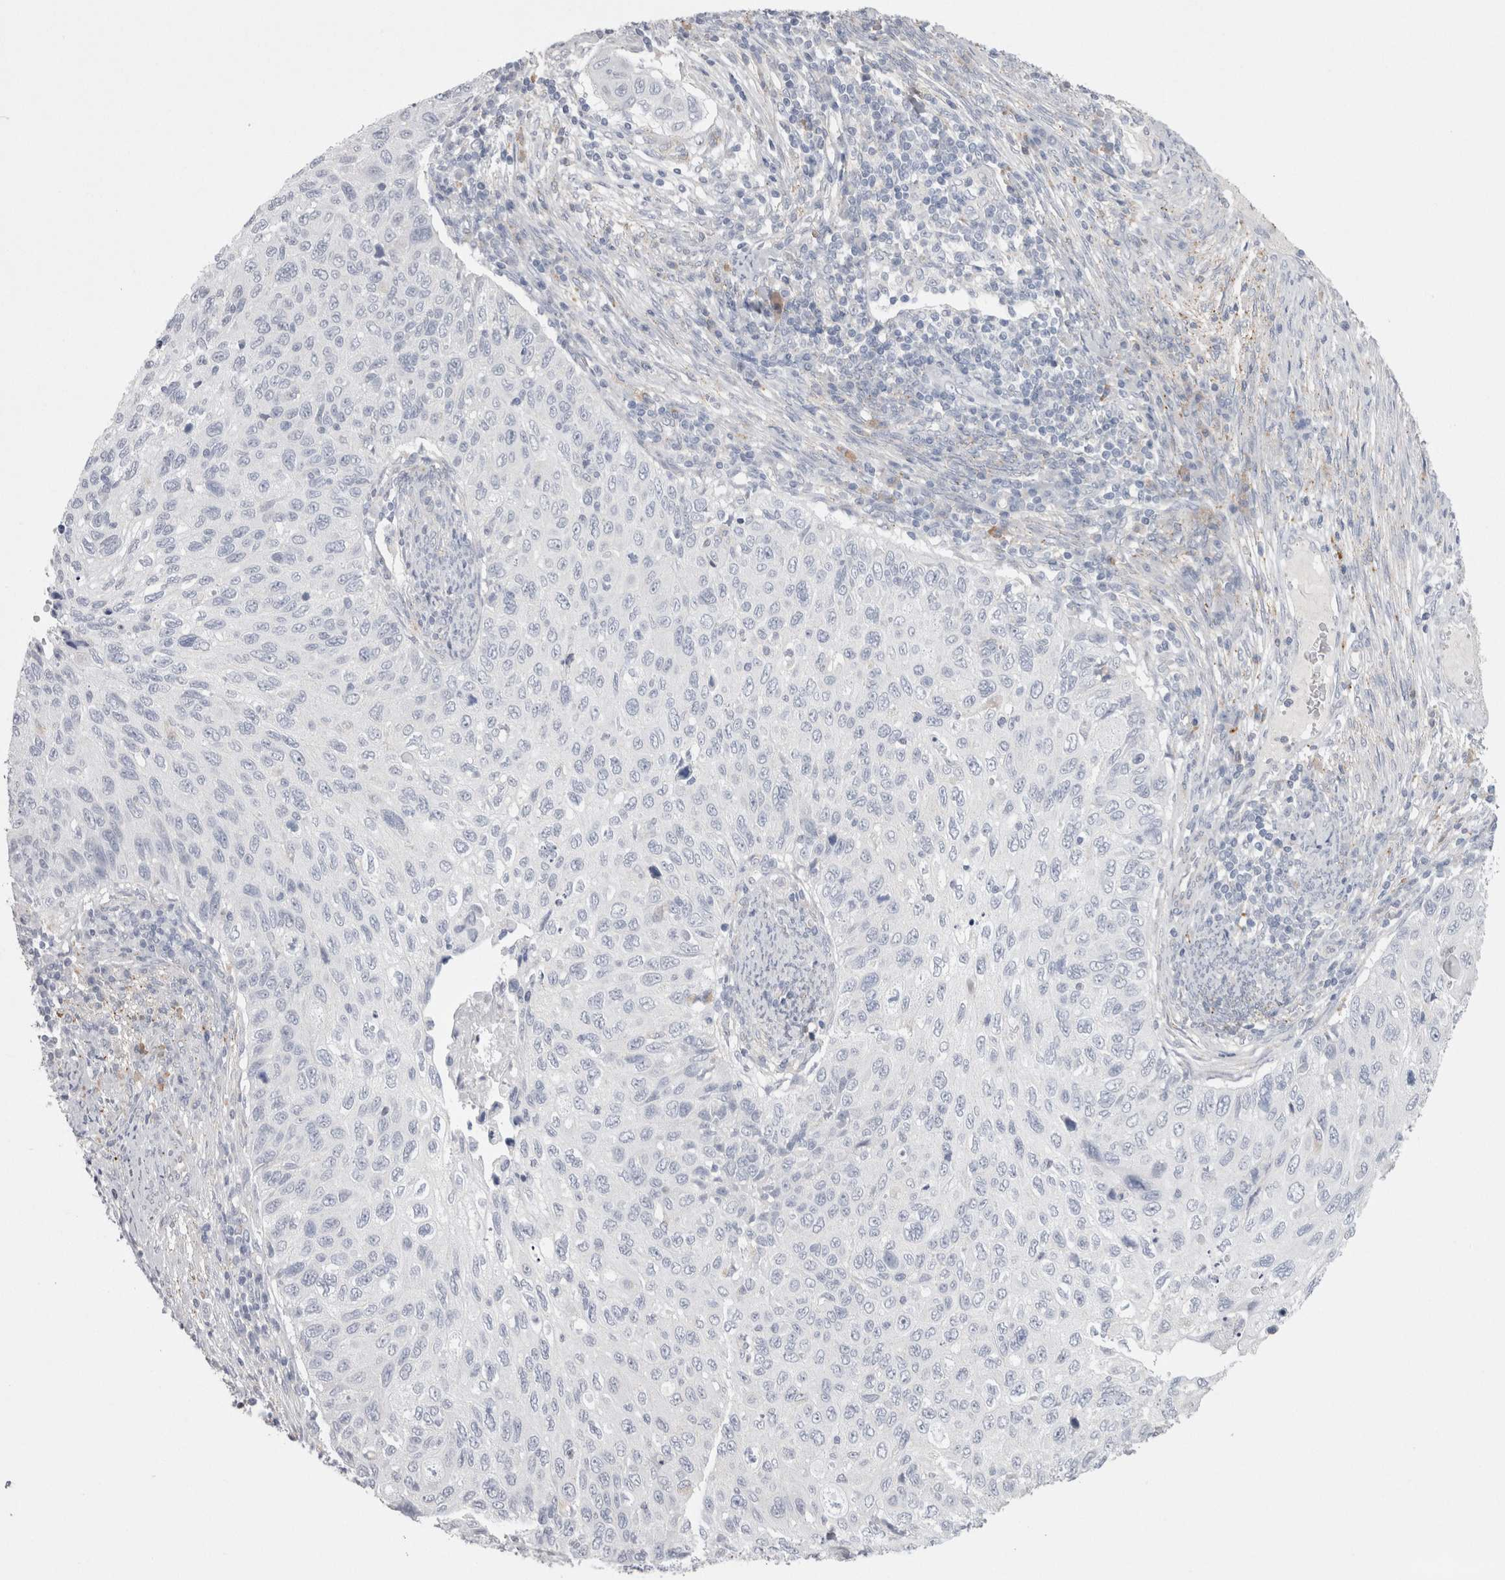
{"staining": {"intensity": "negative", "quantity": "none", "location": "none"}, "tissue": "cervical cancer", "cell_type": "Tumor cells", "image_type": "cancer", "snomed": [{"axis": "morphology", "description": "Squamous cell carcinoma, NOS"}, {"axis": "topography", "description": "Cervix"}], "caption": "Immunohistochemistry (IHC) of human cervical cancer exhibits no expression in tumor cells. Brightfield microscopy of immunohistochemistry (IHC) stained with DAB (brown) and hematoxylin (blue), captured at high magnification.", "gene": "EPDR1", "patient": {"sex": "female", "age": 70}}